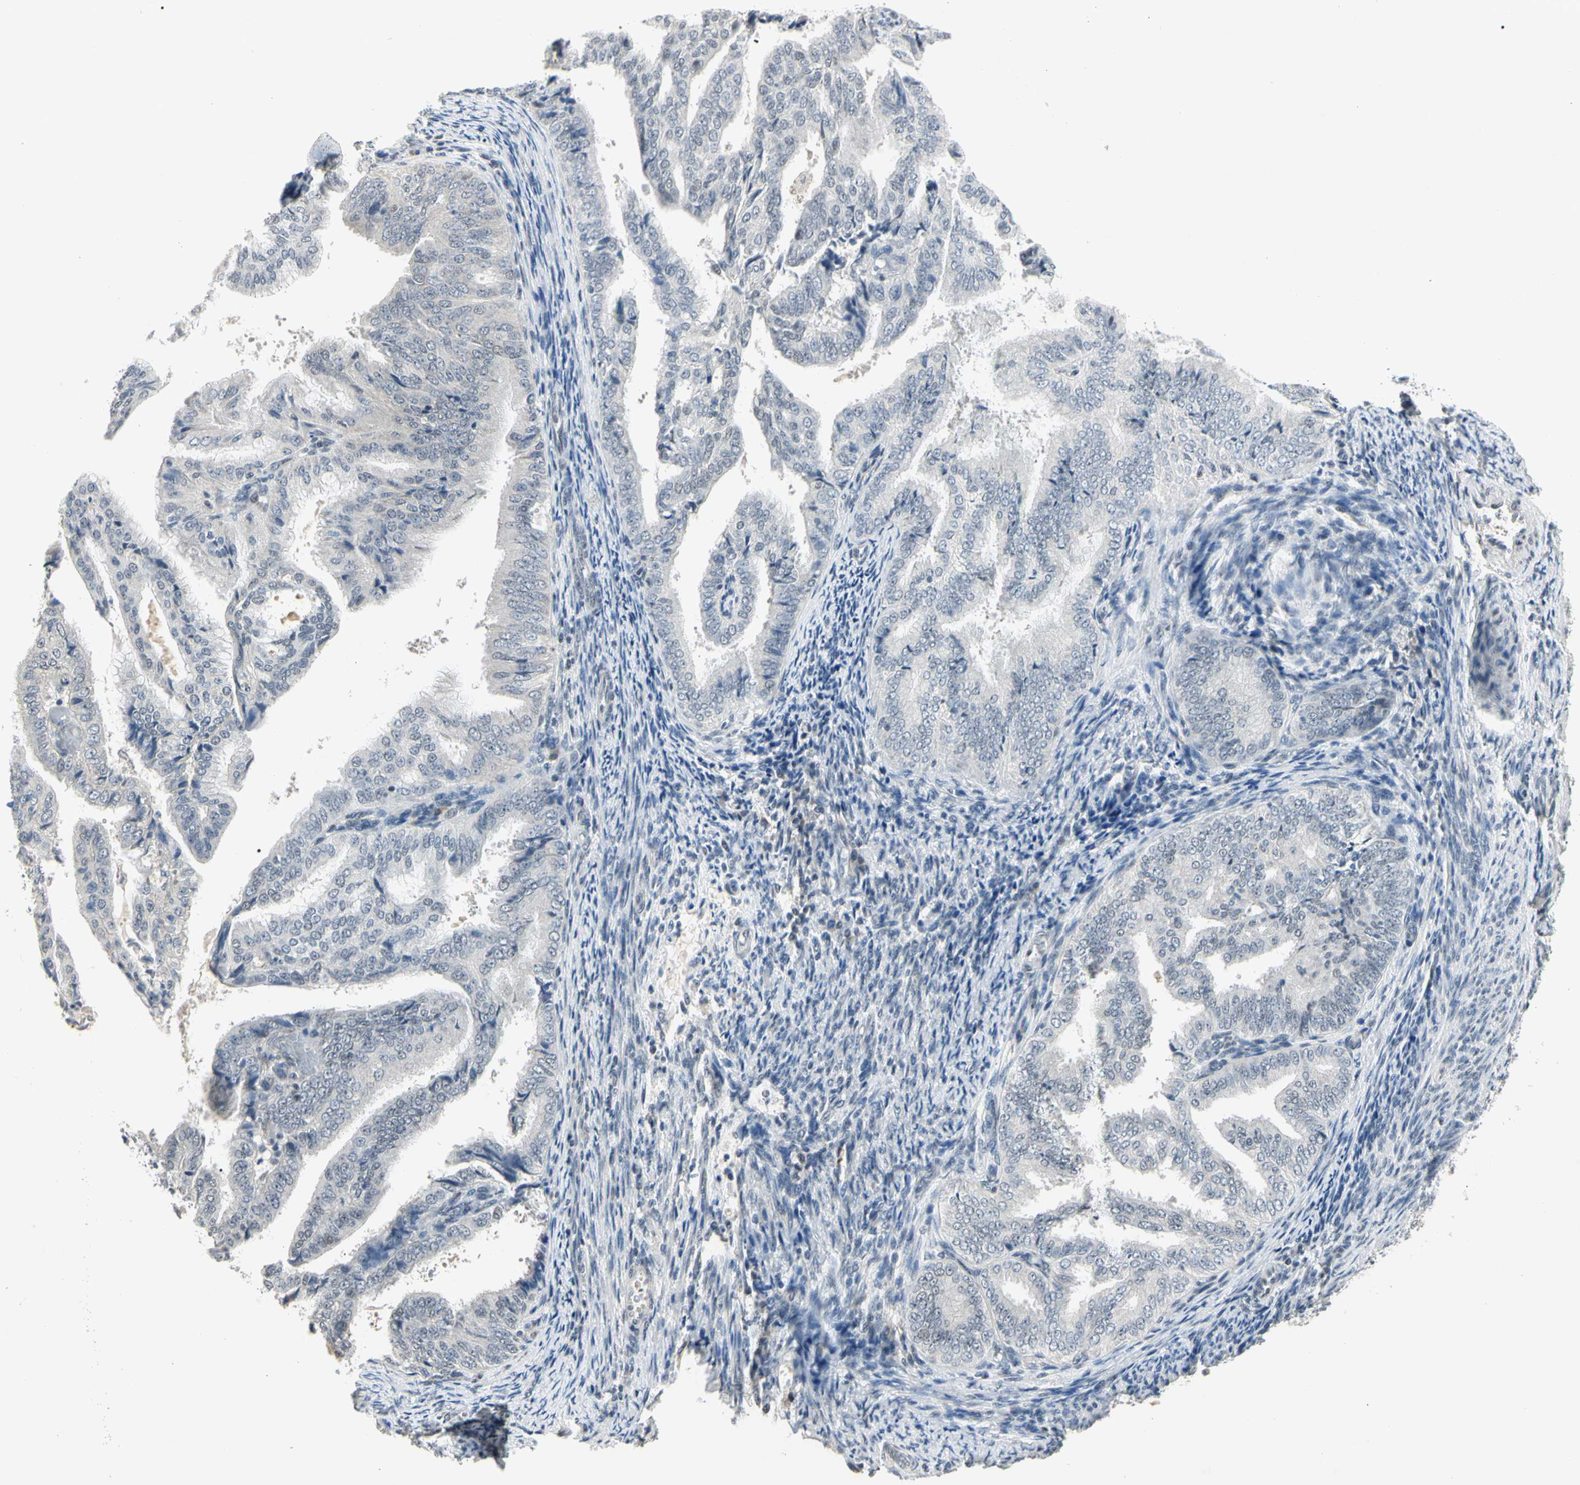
{"staining": {"intensity": "negative", "quantity": "none", "location": "none"}, "tissue": "endometrial cancer", "cell_type": "Tumor cells", "image_type": "cancer", "snomed": [{"axis": "morphology", "description": "Adenocarcinoma, NOS"}, {"axis": "topography", "description": "Endometrium"}], "caption": "Endometrial cancer (adenocarcinoma) stained for a protein using IHC exhibits no staining tumor cells.", "gene": "GREM1", "patient": {"sex": "female", "age": 58}}